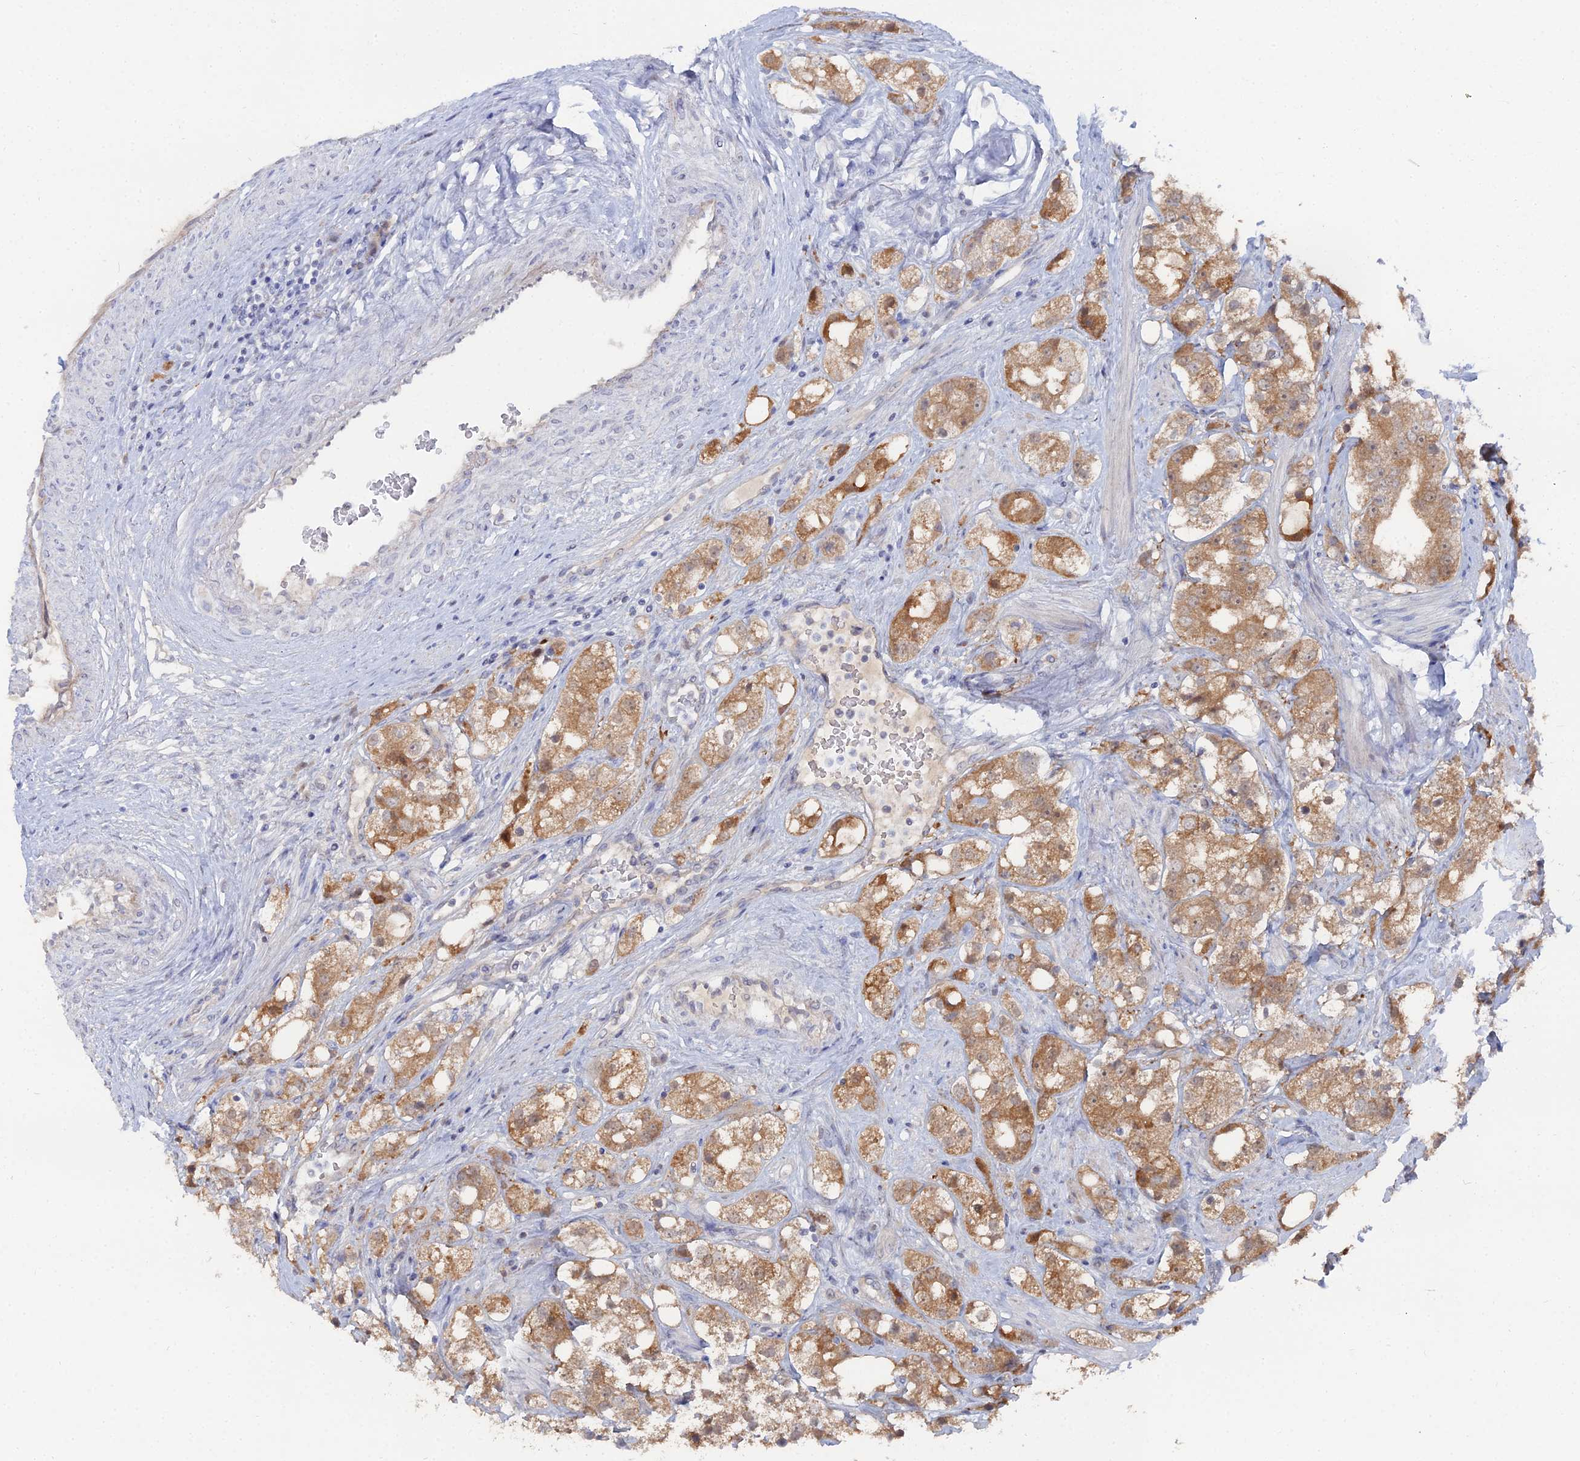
{"staining": {"intensity": "moderate", "quantity": ">75%", "location": "cytoplasmic/membranous"}, "tissue": "prostate cancer", "cell_type": "Tumor cells", "image_type": "cancer", "snomed": [{"axis": "morphology", "description": "Adenocarcinoma, NOS"}, {"axis": "topography", "description": "Prostate"}], "caption": "Immunohistochemical staining of human prostate cancer (adenocarcinoma) shows moderate cytoplasmic/membranous protein positivity in approximately >75% of tumor cells.", "gene": "THAP4", "patient": {"sex": "male", "age": 79}}